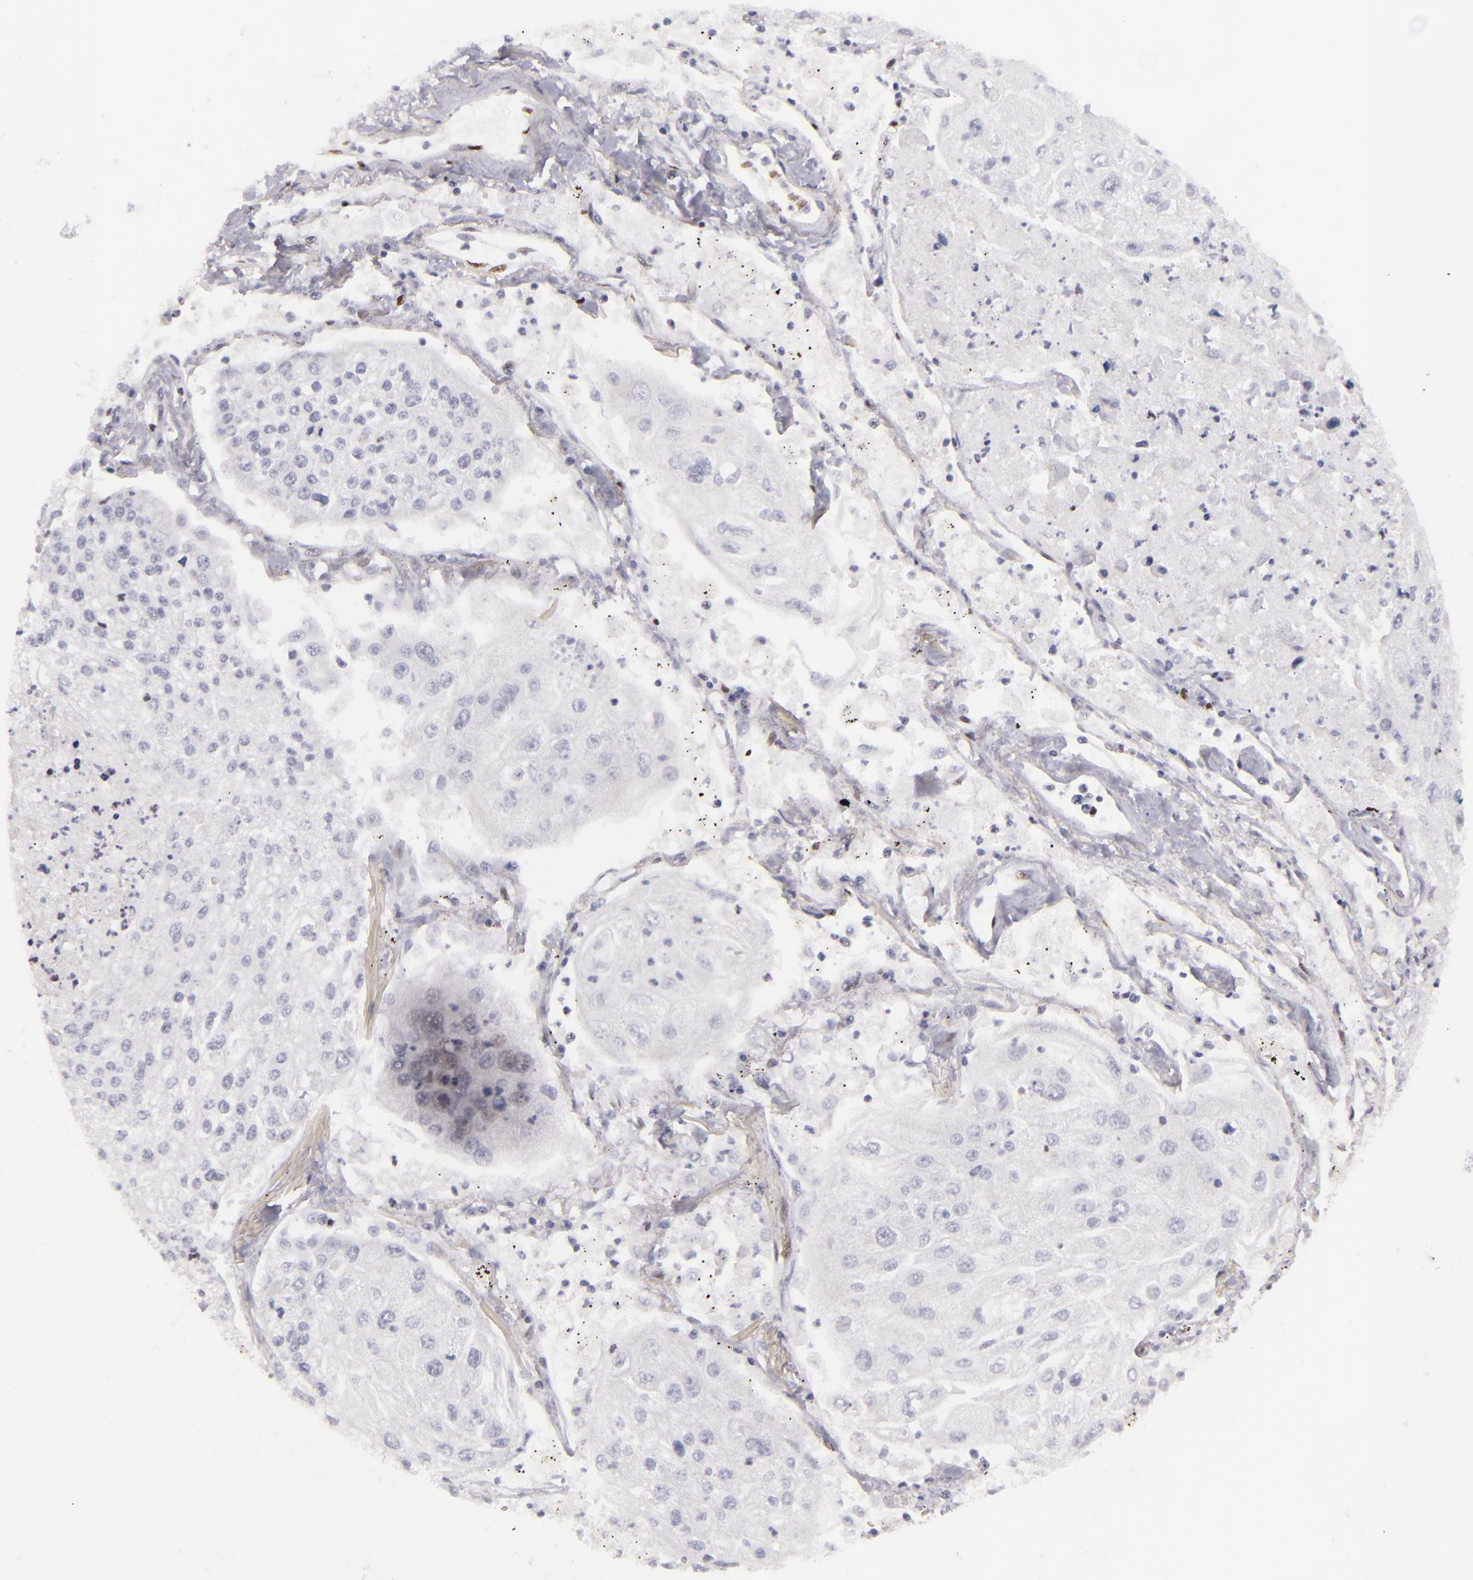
{"staining": {"intensity": "negative", "quantity": "none", "location": "none"}, "tissue": "lung cancer", "cell_type": "Tumor cells", "image_type": "cancer", "snomed": [{"axis": "morphology", "description": "Squamous cell carcinoma, NOS"}, {"axis": "topography", "description": "Lung"}], "caption": "High magnification brightfield microscopy of squamous cell carcinoma (lung) stained with DAB (brown) and counterstained with hematoxylin (blue): tumor cells show no significant expression. The staining was performed using DAB to visualize the protein expression in brown, while the nuclei were stained in blue with hematoxylin (Magnification: 20x).", "gene": "SAFB", "patient": {"sex": "male", "age": 75}}